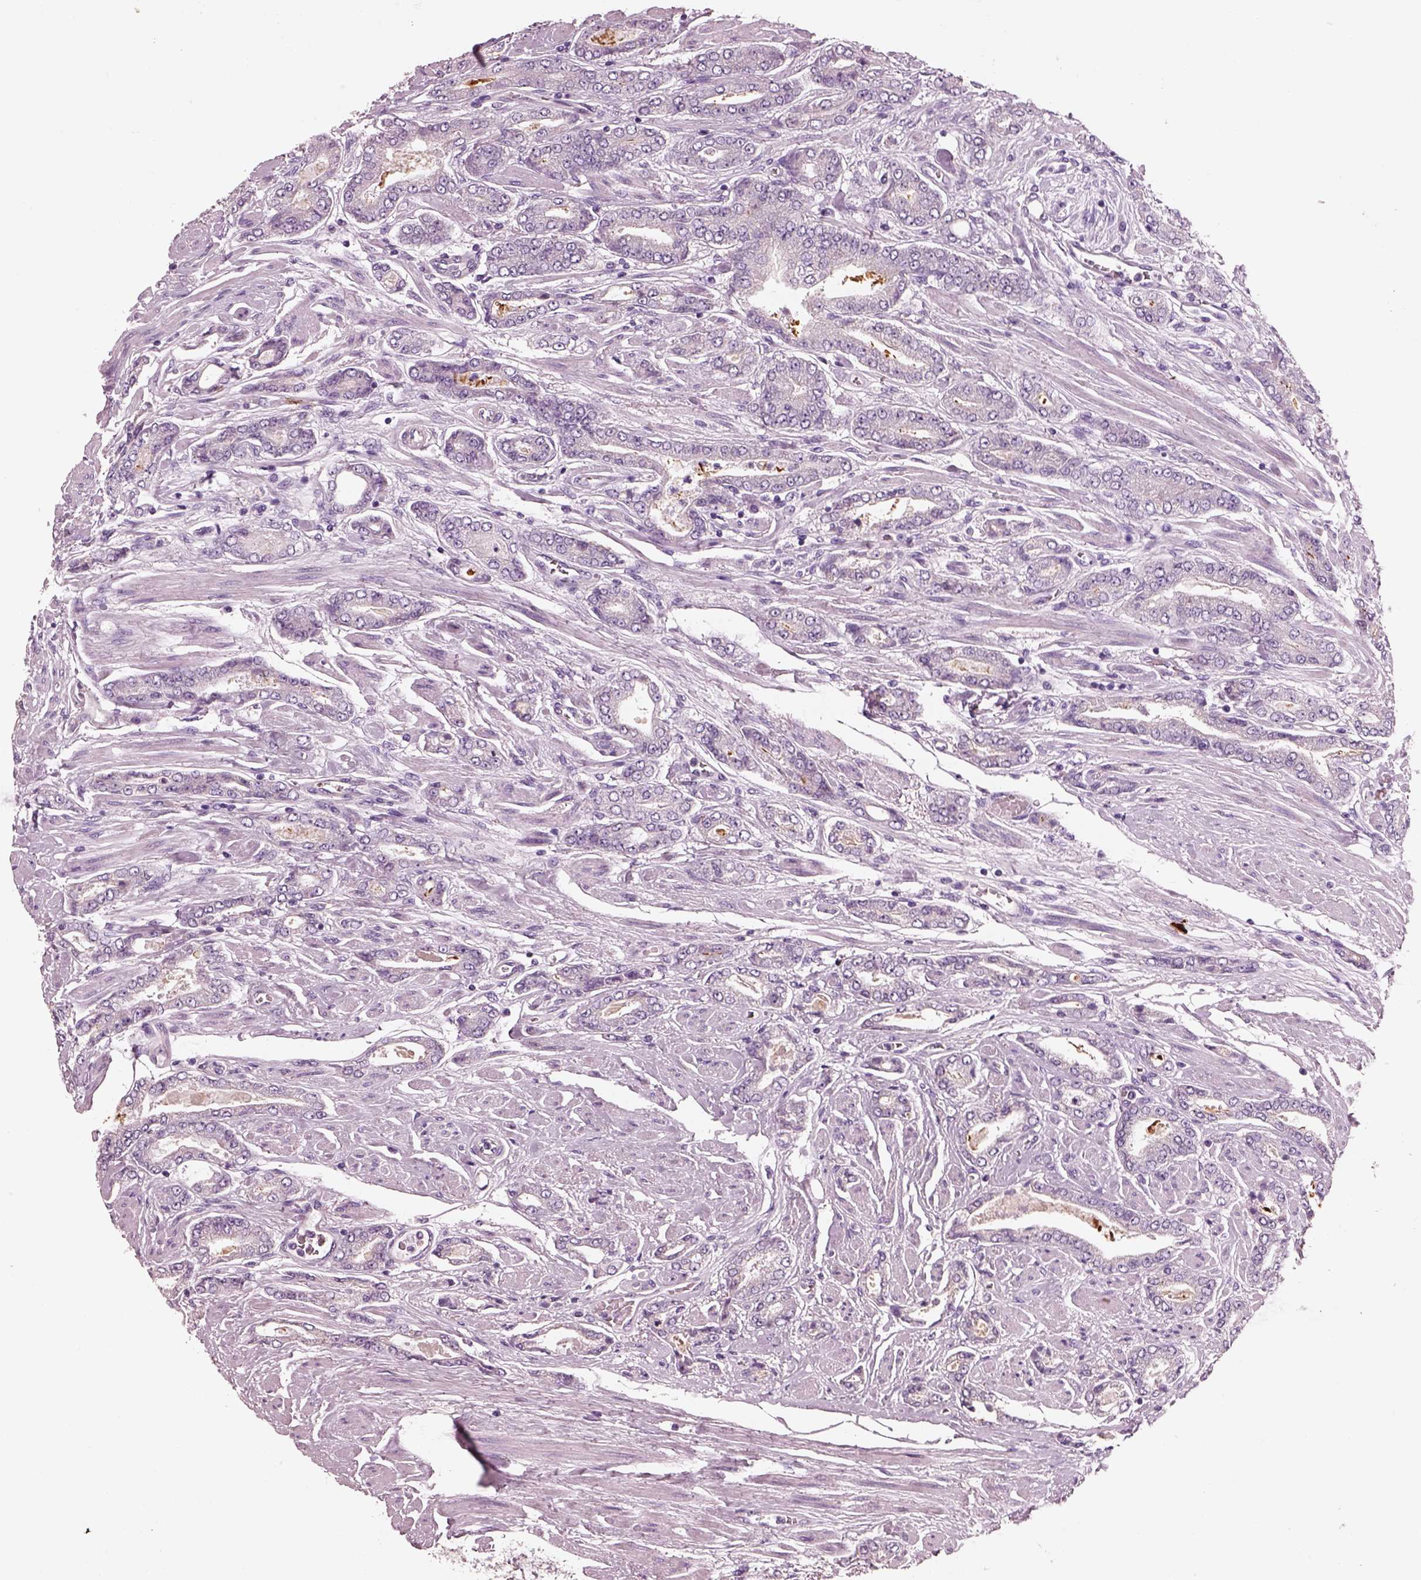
{"staining": {"intensity": "negative", "quantity": "none", "location": "none"}, "tissue": "prostate cancer", "cell_type": "Tumor cells", "image_type": "cancer", "snomed": [{"axis": "morphology", "description": "Adenocarcinoma, NOS"}, {"axis": "topography", "description": "Prostate"}], "caption": "Photomicrograph shows no significant protein expression in tumor cells of prostate cancer (adenocarcinoma).", "gene": "IGLL1", "patient": {"sex": "male", "age": 64}}